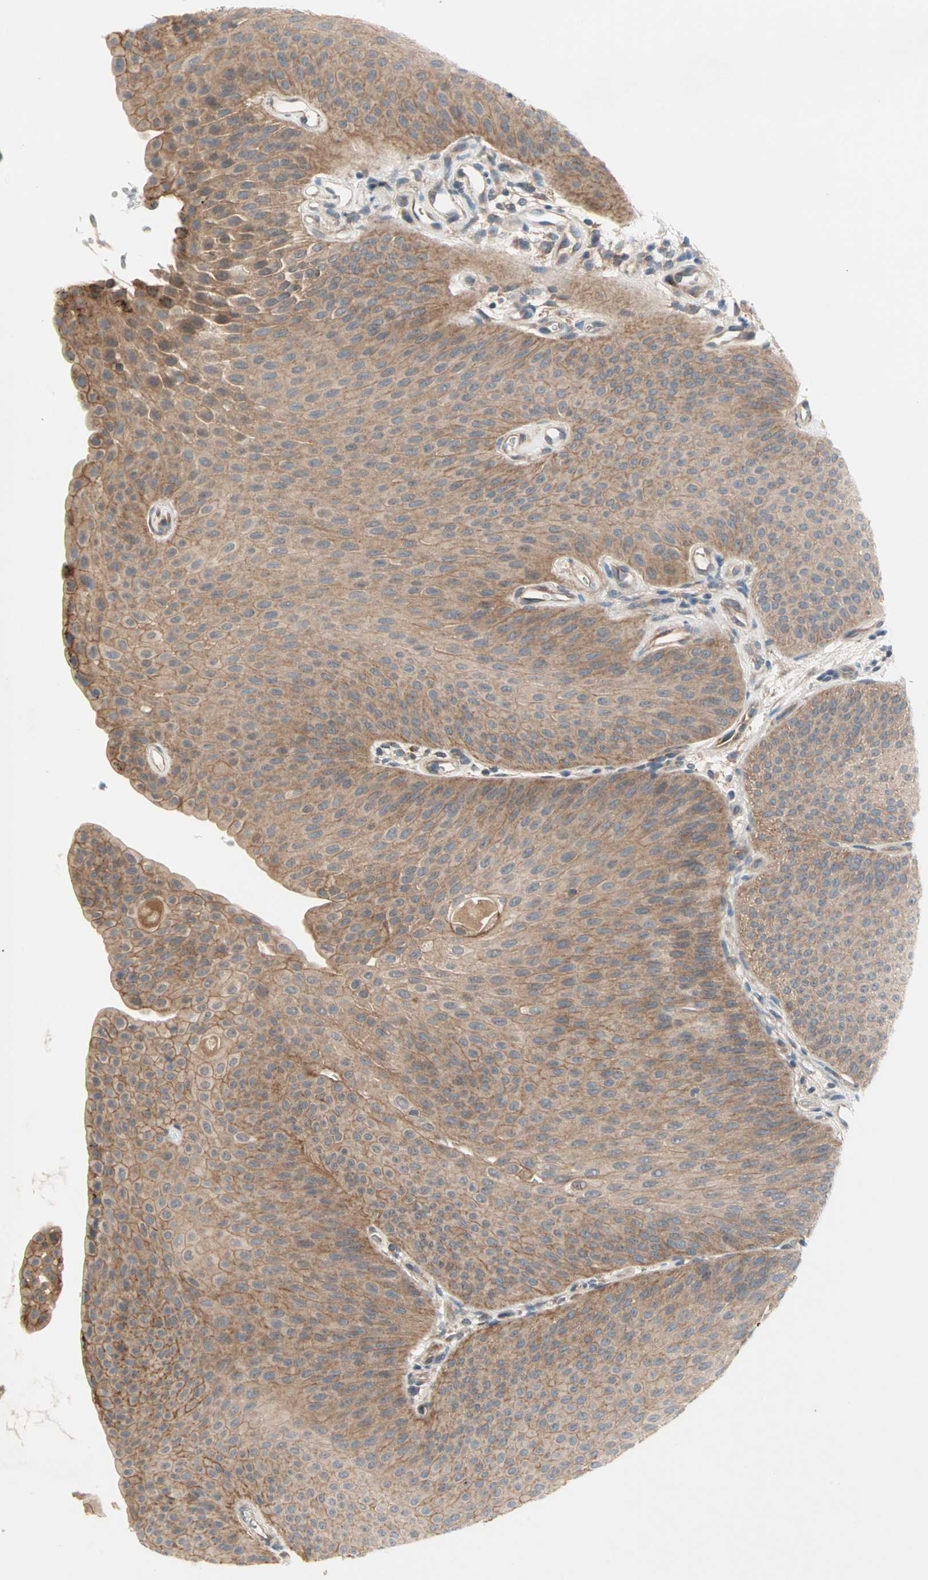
{"staining": {"intensity": "moderate", "quantity": ">75%", "location": "cytoplasmic/membranous"}, "tissue": "urothelial cancer", "cell_type": "Tumor cells", "image_type": "cancer", "snomed": [{"axis": "morphology", "description": "Urothelial carcinoma, Low grade"}, {"axis": "topography", "description": "Urinary bladder"}], "caption": "IHC photomicrograph of neoplastic tissue: human low-grade urothelial carcinoma stained using IHC shows medium levels of moderate protein expression localized specifically in the cytoplasmic/membranous of tumor cells, appearing as a cytoplasmic/membranous brown color.", "gene": "PDE8A", "patient": {"sex": "female", "age": 60}}